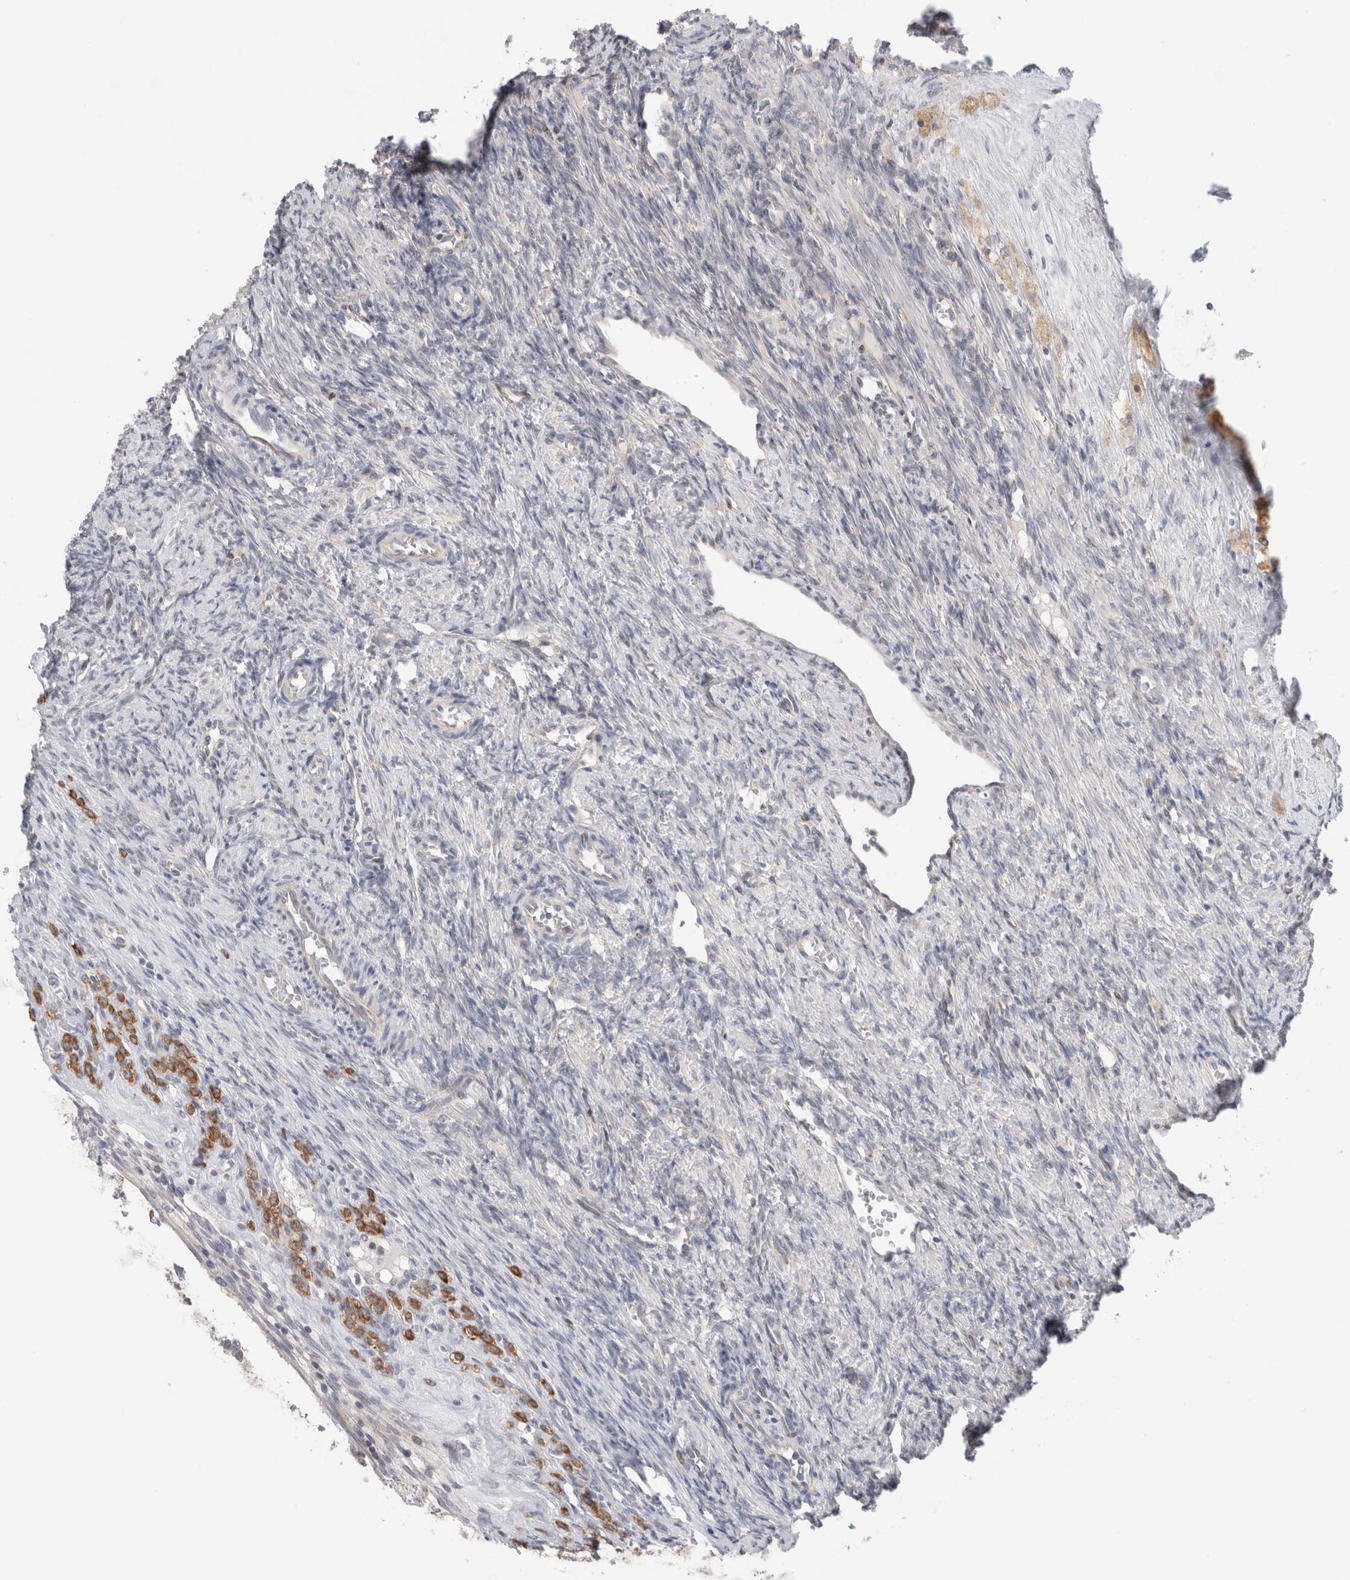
{"staining": {"intensity": "weak", "quantity": "25%-75%", "location": "cytoplasmic/membranous"}, "tissue": "ovary", "cell_type": "Follicle cells", "image_type": "normal", "snomed": [{"axis": "morphology", "description": "Normal tissue, NOS"}, {"axis": "topography", "description": "Ovary"}], "caption": "Ovary stained for a protein (brown) displays weak cytoplasmic/membranous positive staining in approximately 25%-75% of follicle cells.", "gene": "SYTL5", "patient": {"sex": "female", "age": 41}}